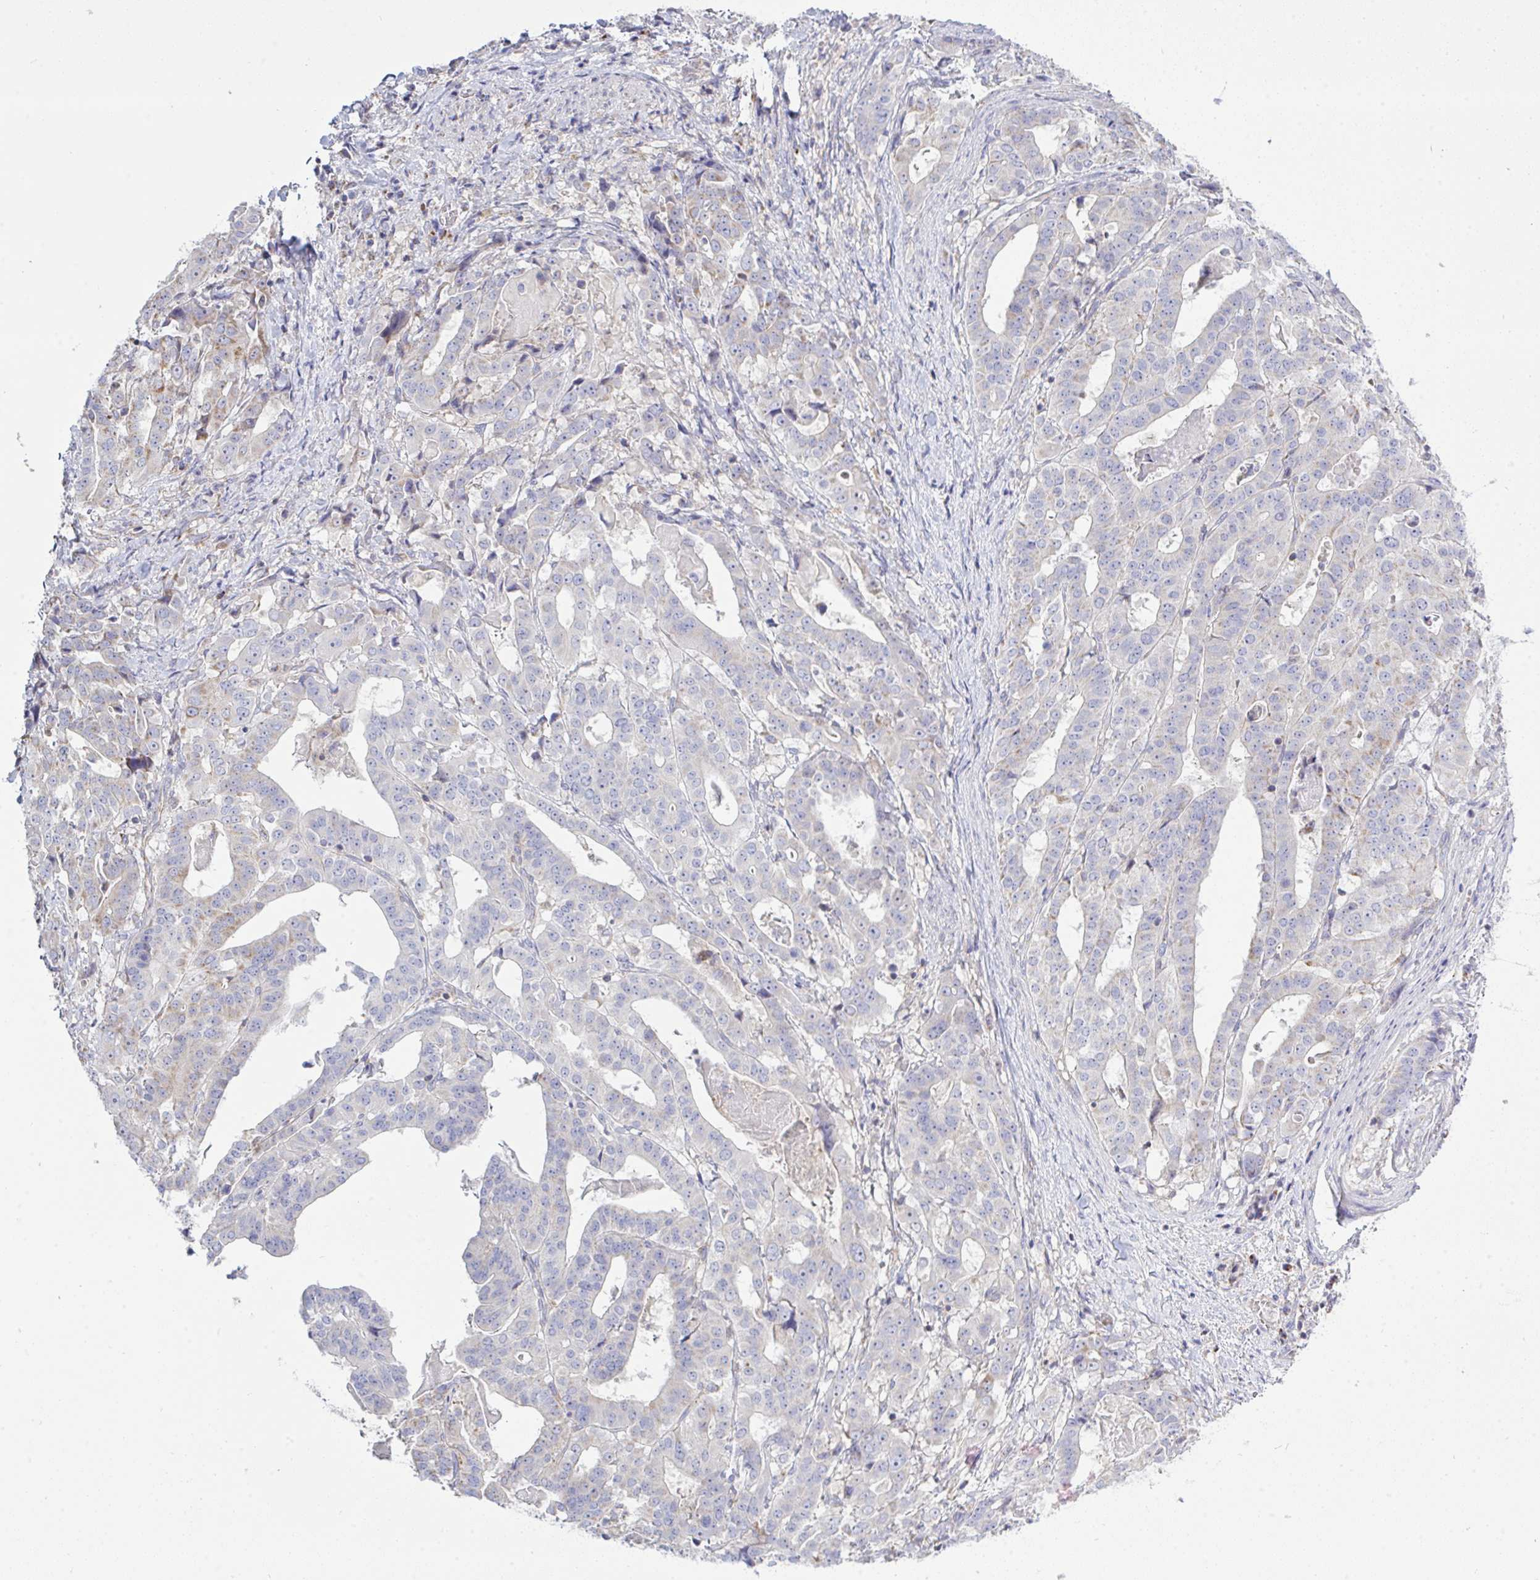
{"staining": {"intensity": "weak", "quantity": "<25%", "location": "cytoplasmic/membranous"}, "tissue": "stomach cancer", "cell_type": "Tumor cells", "image_type": "cancer", "snomed": [{"axis": "morphology", "description": "Adenocarcinoma, NOS"}, {"axis": "topography", "description": "Stomach"}], "caption": "The image reveals no significant positivity in tumor cells of stomach adenocarcinoma.", "gene": "NDUFA7", "patient": {"sex": "male", "age": 48}}